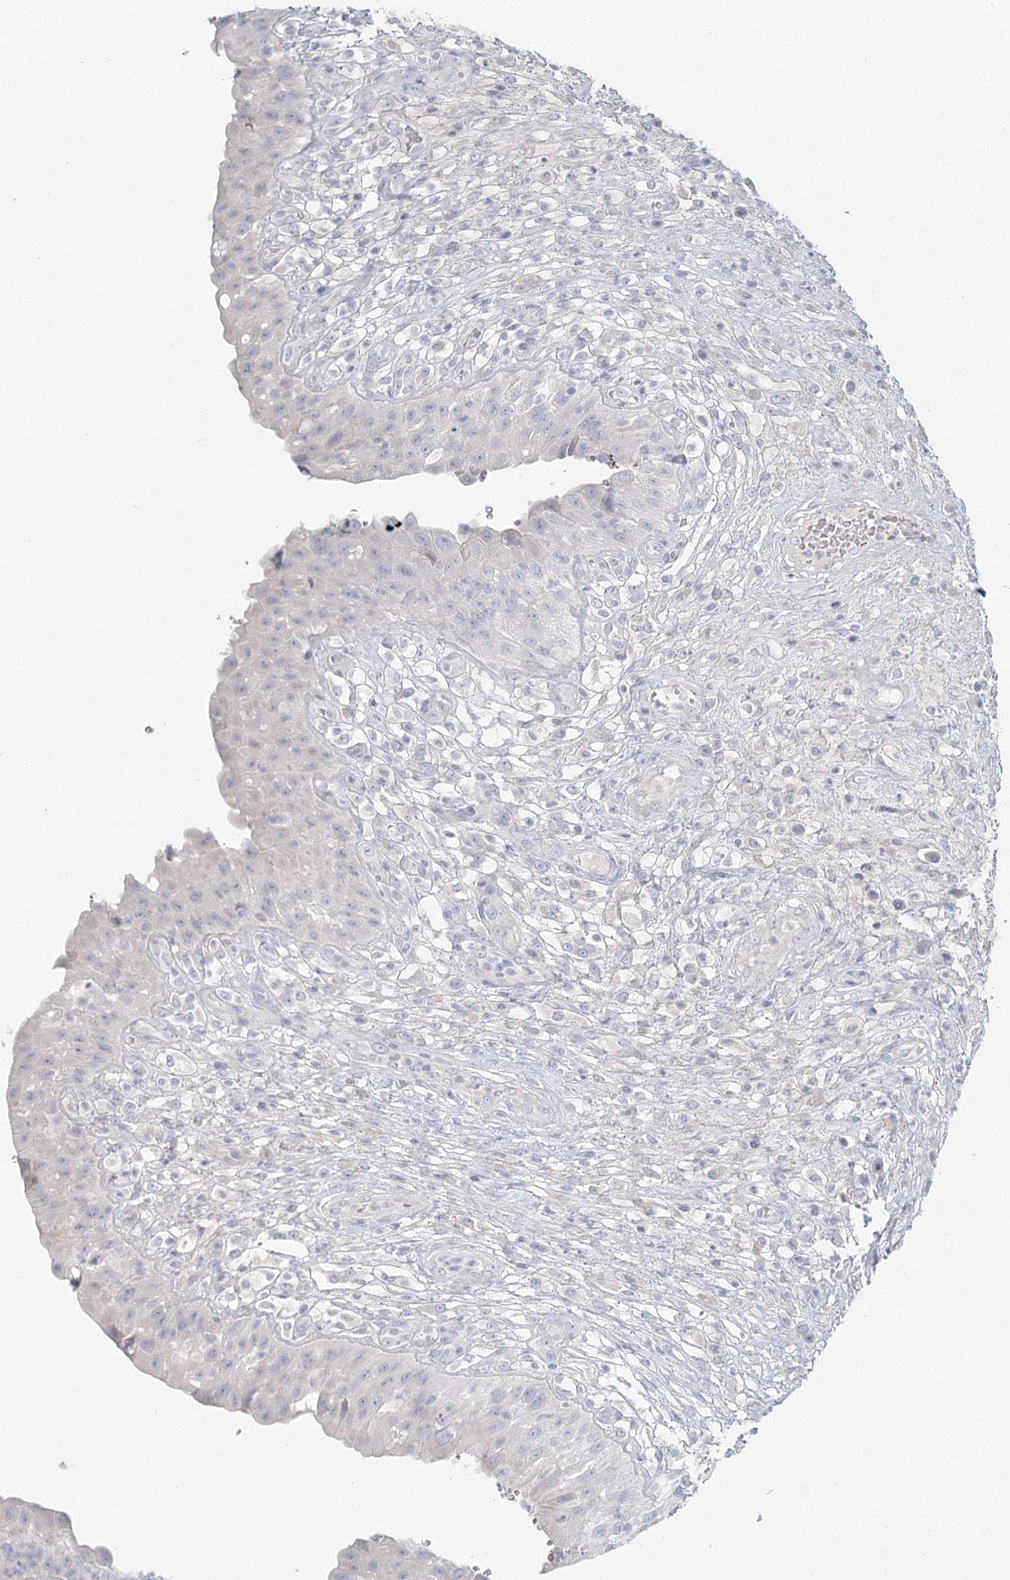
{"staining": {"intensity": "negative", "quantity": "none", "location": "none"}, "tissue": "urinary bladder", "cell_type": "Urothelial cells", "image_type": "normal", "snomed": [{"axis": "morphology", "description": "Normal tissue, NOS"}, {"axis": "topography", "description": "Urinary bladder"}], "caption": "DAB (3,3'-diaminobenzidine) immunohistochemical staining of unremarkable urinary bladder exhibits no significant staining in urothelial cells.", "gene": "DMGDH", "patient": {"sex": "female", "age": 62}}